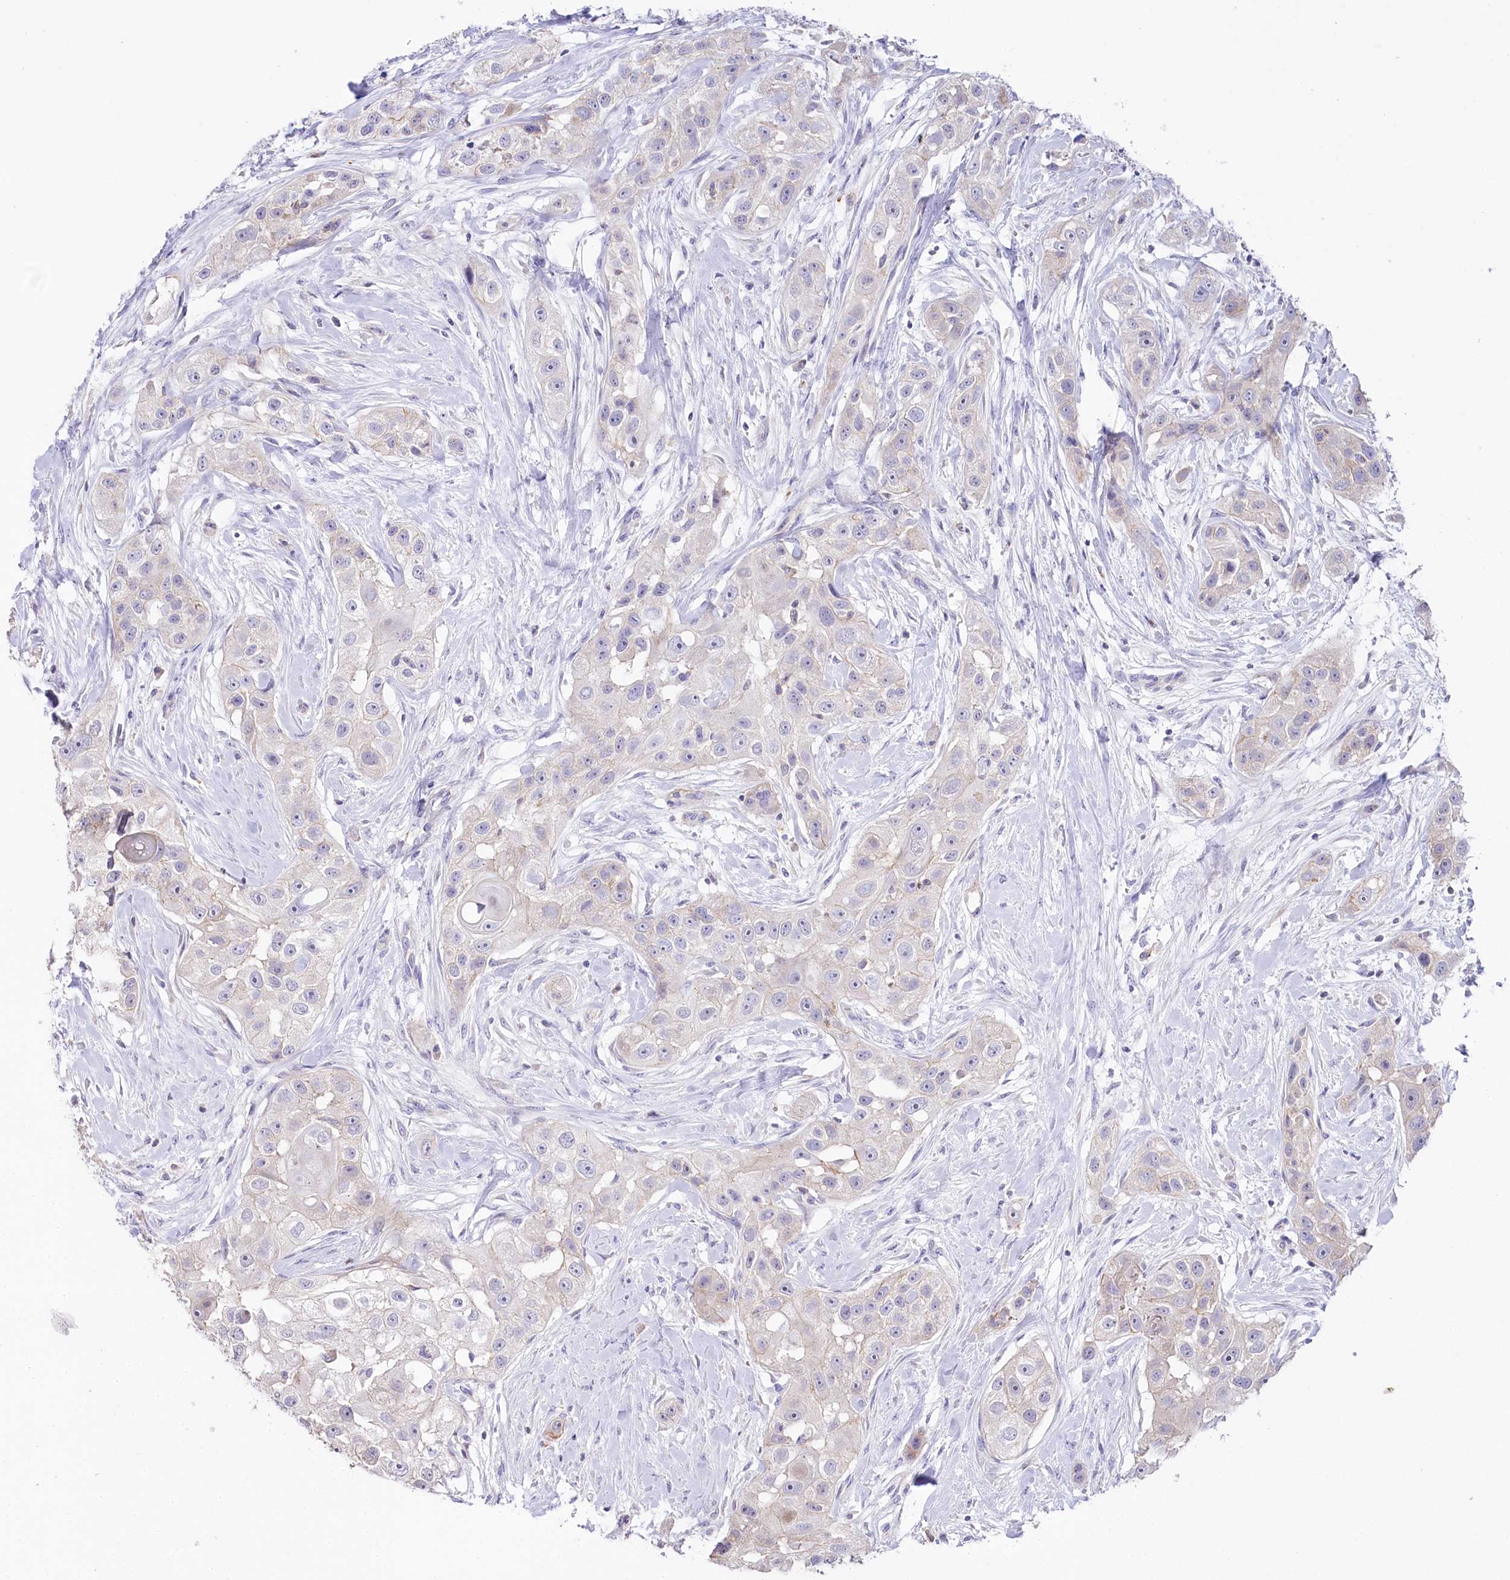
{"staining": {"intensity": "negative", "quantity": "none", "location": "none"}, "tissue": "head and neck cancer", "cell_type": "Tumor cells", "image_type": "cancer", "snomed": [{"axis": "morphology", "description": "Normal tissue, NOS"}, {"axis": "morphology", "description": "Squamous cell carcinoma, NOS"}, {"axis": "topography", "description": "Skeletal muscle"}, {"axis": "topography", "description": "Head-Neck"}], "caption": "This is an immunohistochemistry (IHC) photomicrograph of human squamous cell carcinoma (head and neck). There is no expression in tumor cells.", "gene": "SLC6A11", "patient": {"sex": "male", "age": 51}}